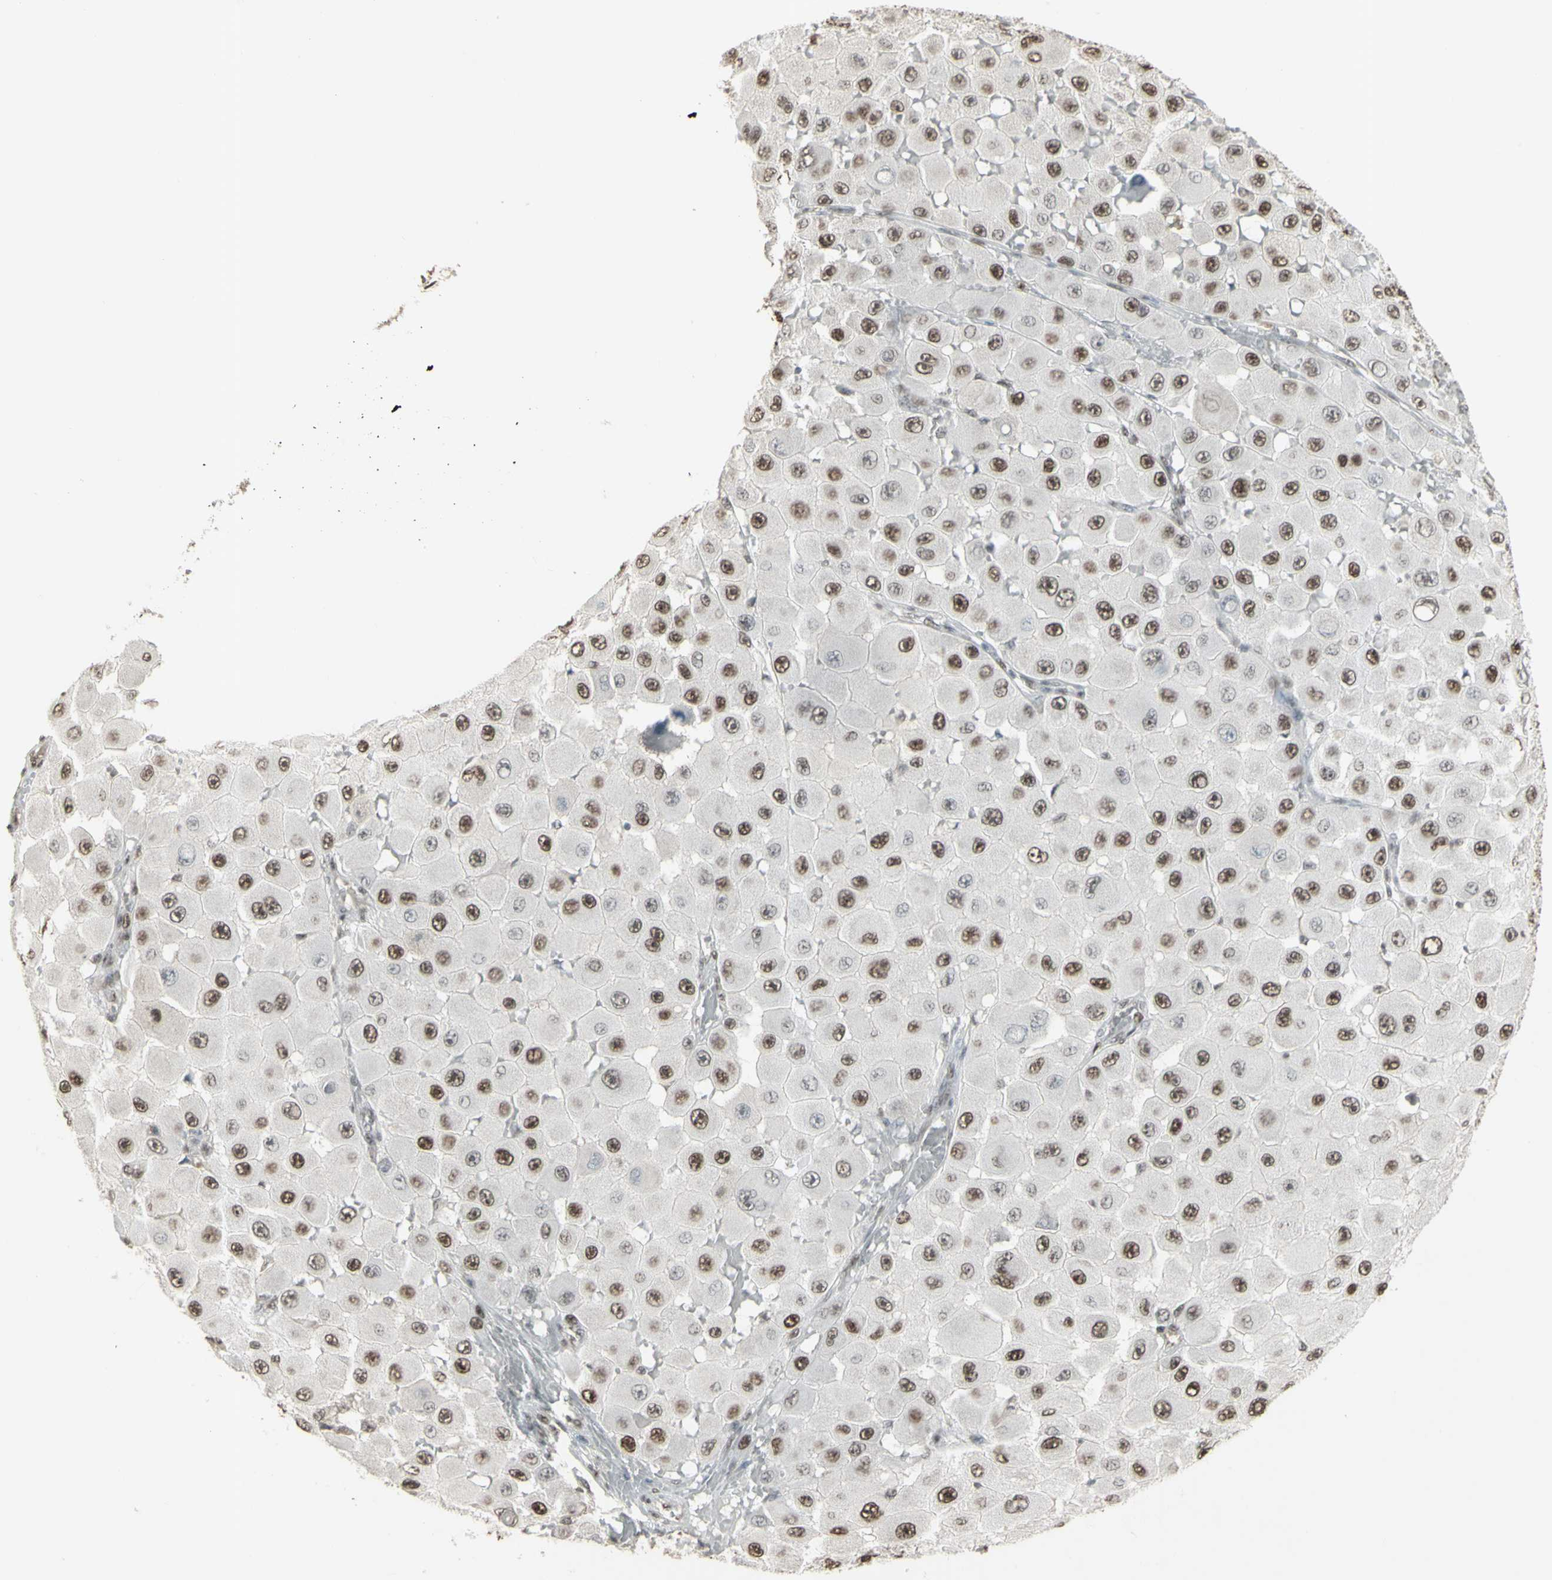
{"staining": {"intensity": "moderate", "quantity": ">75%", "location": "nuclear"}, "tissue": "melanoma", "cell_type": "Tumor cells", "image_type": "cancer", "snomed": [{"axis": "morphology", "description": "Malignant melanoma, NOS"}, {"axis": "topography", "description": "Skin"}], "caption": "Tumor cells show medium levels of moderate nuclear expression in about >75% of cells in human malignant melanoma.", "gene": "TRIM28", "patient": {"sex": "female", "age": 81}}